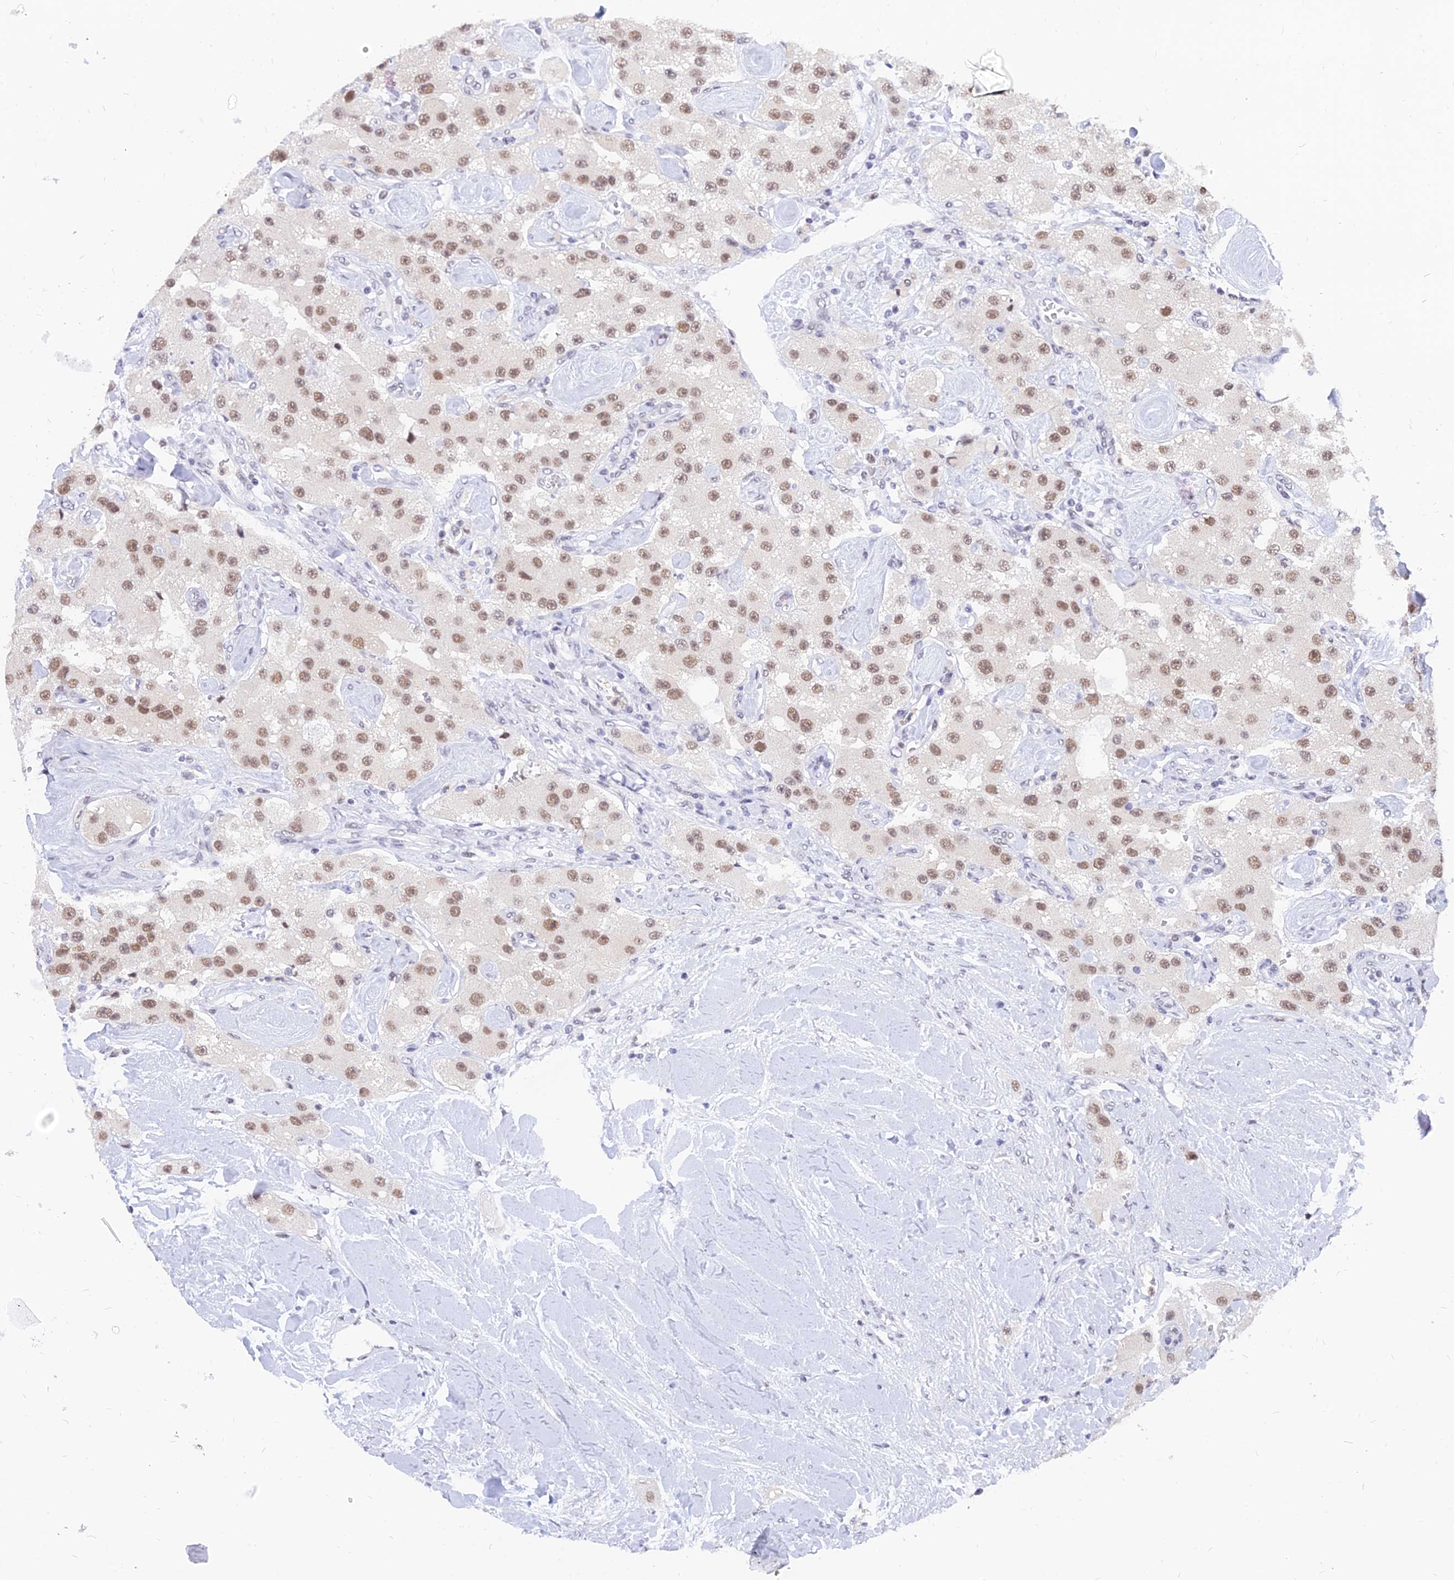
{"staining": {"intensity": "weak", "quantity": ">75%", "location": "nuclear"}, "tissue": "carcinoid", "cell_type": "Tumor cells", "image_type": "cancer", "snomed": [{"axis": "morphology", "description": "Carcinoid, malignant, NOS"}, {"axis": "topography", "description": "Pancreas"}], "caption": "Protein expression analysis of carcinoid (malignant) shows weak nuclear staining in about >75% of tumor cells.", "gene": "DPY30", "patient": {"sex": "male", "age": 41}}